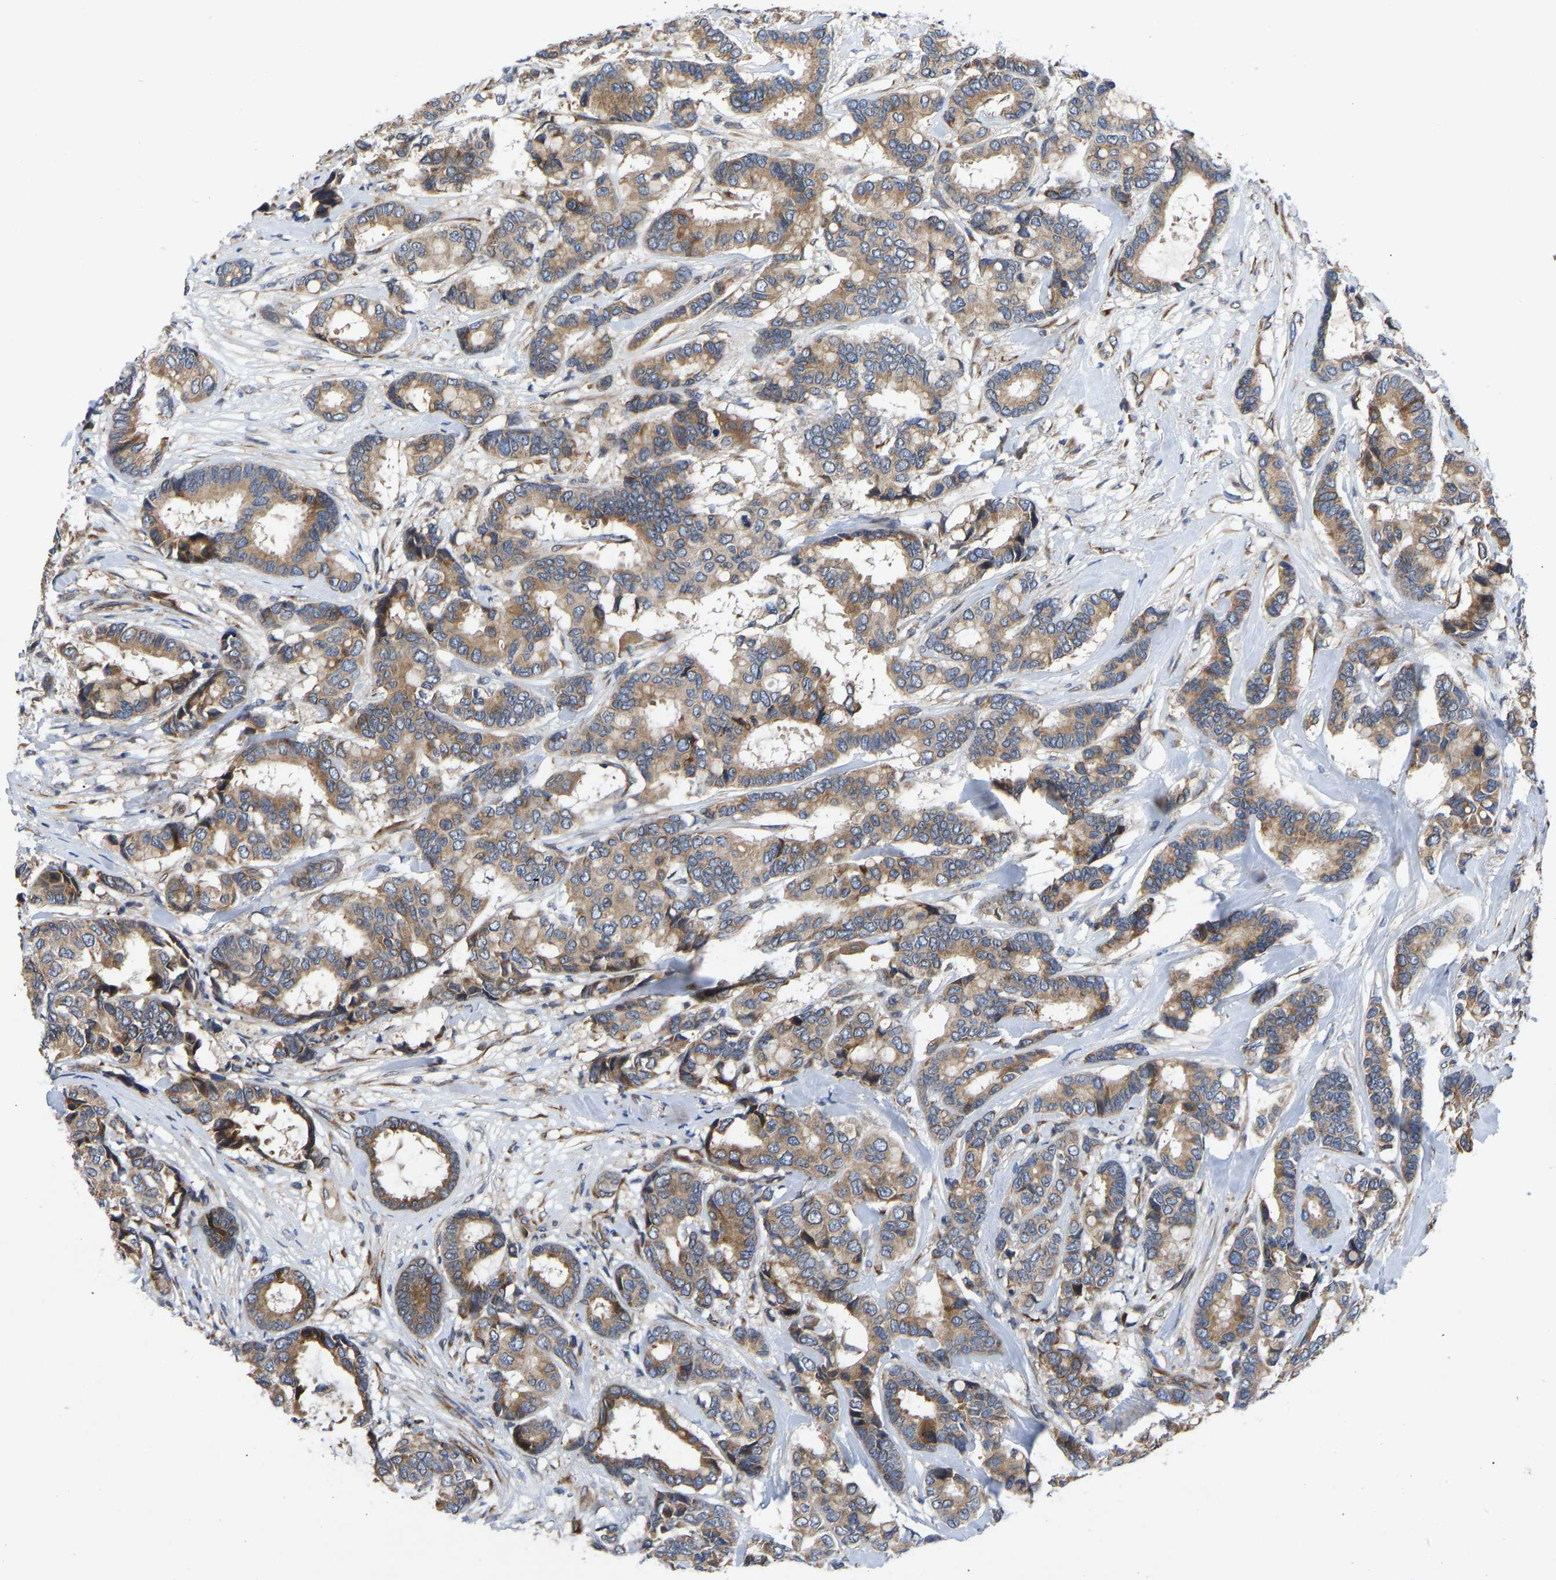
{"staining": {"intensity": "moderate", "quantity": ">75%", "location": "cytoplasmic/membranous"}, "tissue": "breast cancer", "cell_type": "Tumor cells", "image_type": "cancer", "snomed": [{"axis": "morphology", "description": "Duct carcinoma"}, {"axis": "topography", "description": "Breast"}], "caption": "Breast infiltrating ductal carcinoma tissue shows moderate cytoplasmic/membranous positivity in about >75% of tumor cells", "gene": "FRRS1", "patient": {"sex": "female", "age": 87}}